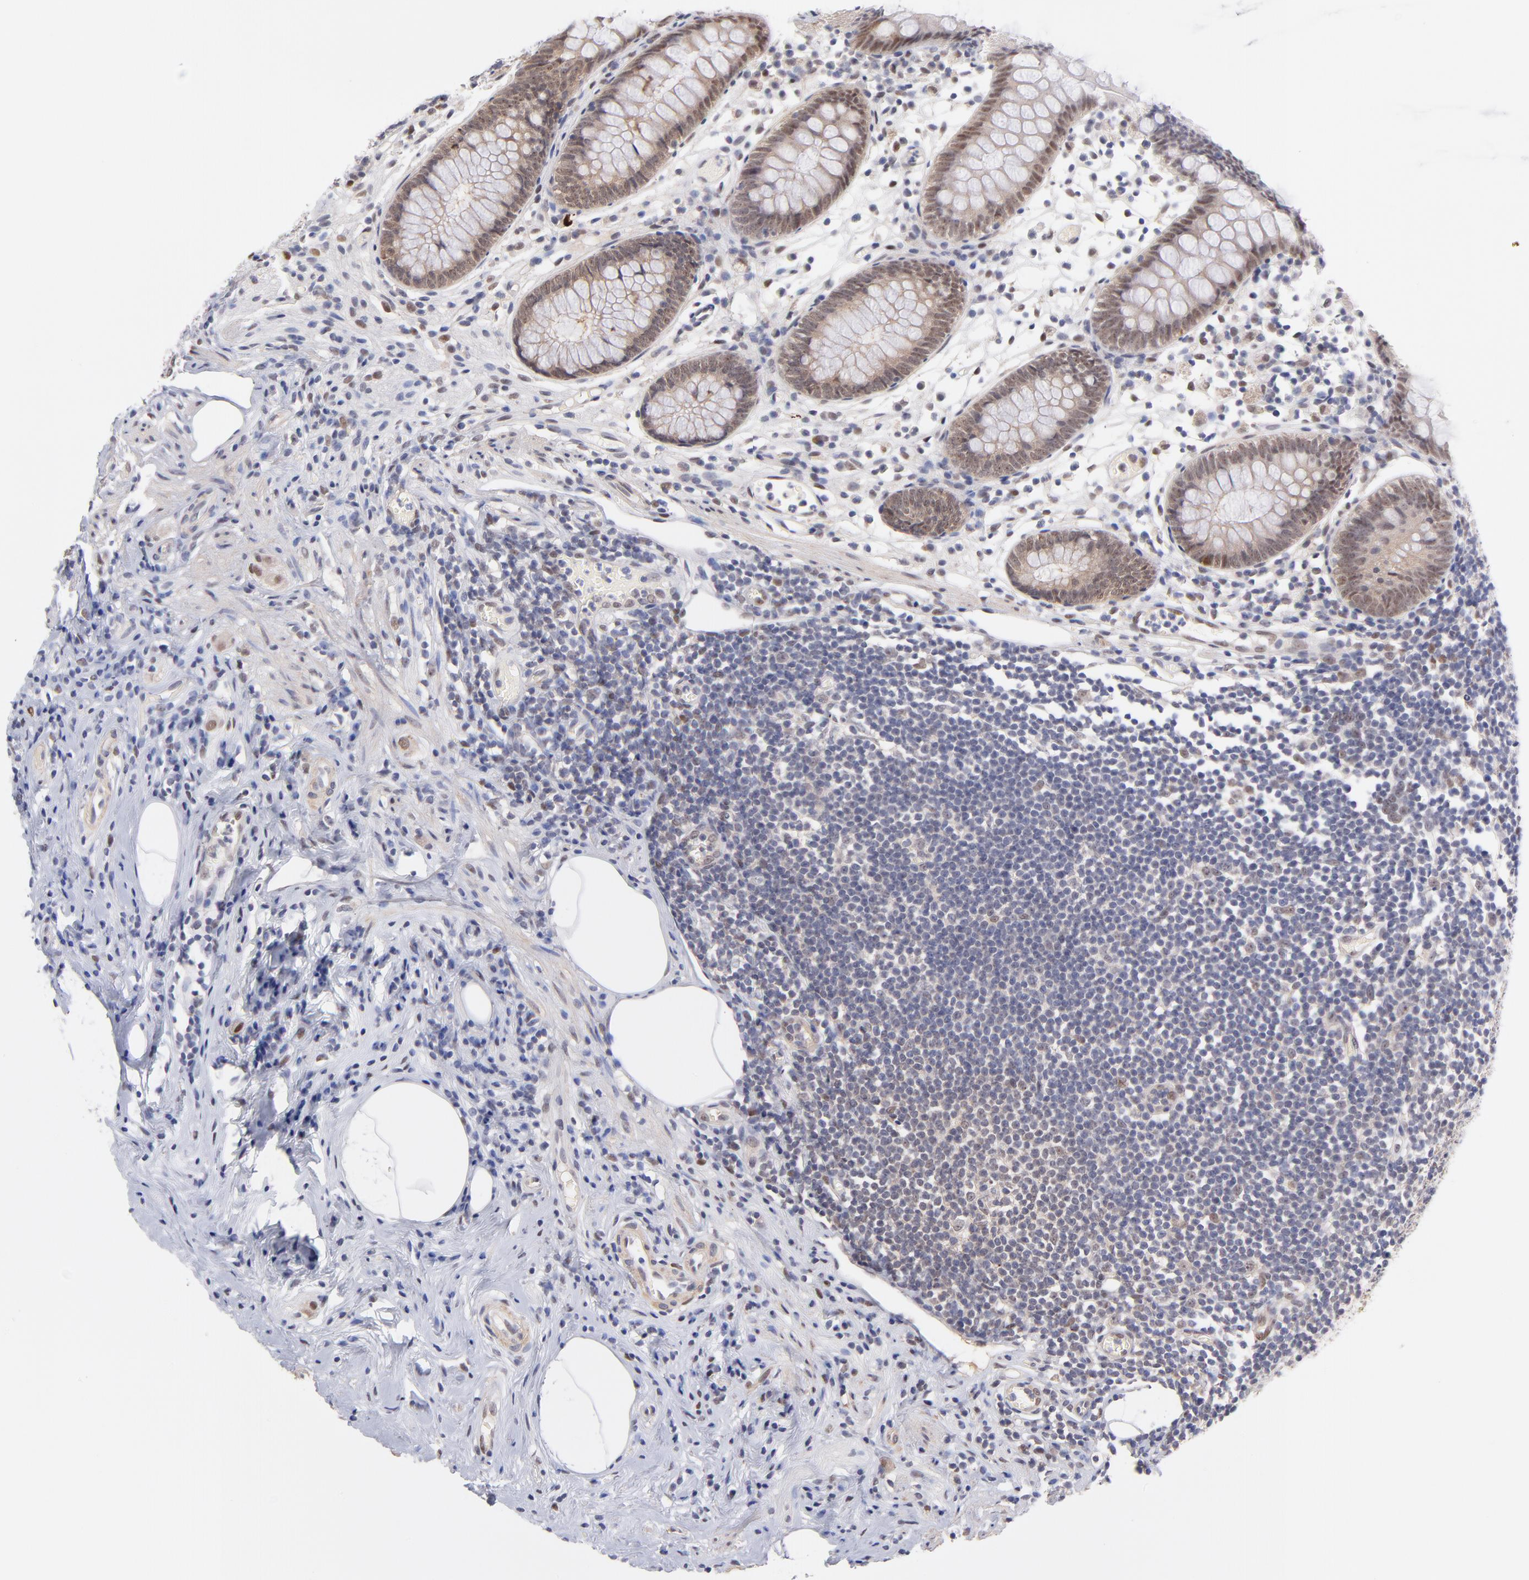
{"staining": {"intensity": "weak", "quantity": ">75%", "location": "cytoplasmic/membranous"}, "tissue": "appendix", "cell_type": "Glandular cells", "image_type": "normal", "snomed": [{"axis": "morphology", "description": "Normal tissue, NOS"}, {"axis": "topography", "description": "Appendix"}], "caption": "Appendix stained for a protein displays weak cytoplasmic/membranous positivity in glandular cells. The protein of interest is shown in brown color, while the nuclei are stained blue.", "gene": "UBE2E2", "patient": {"sex": "male", "age": 38}}